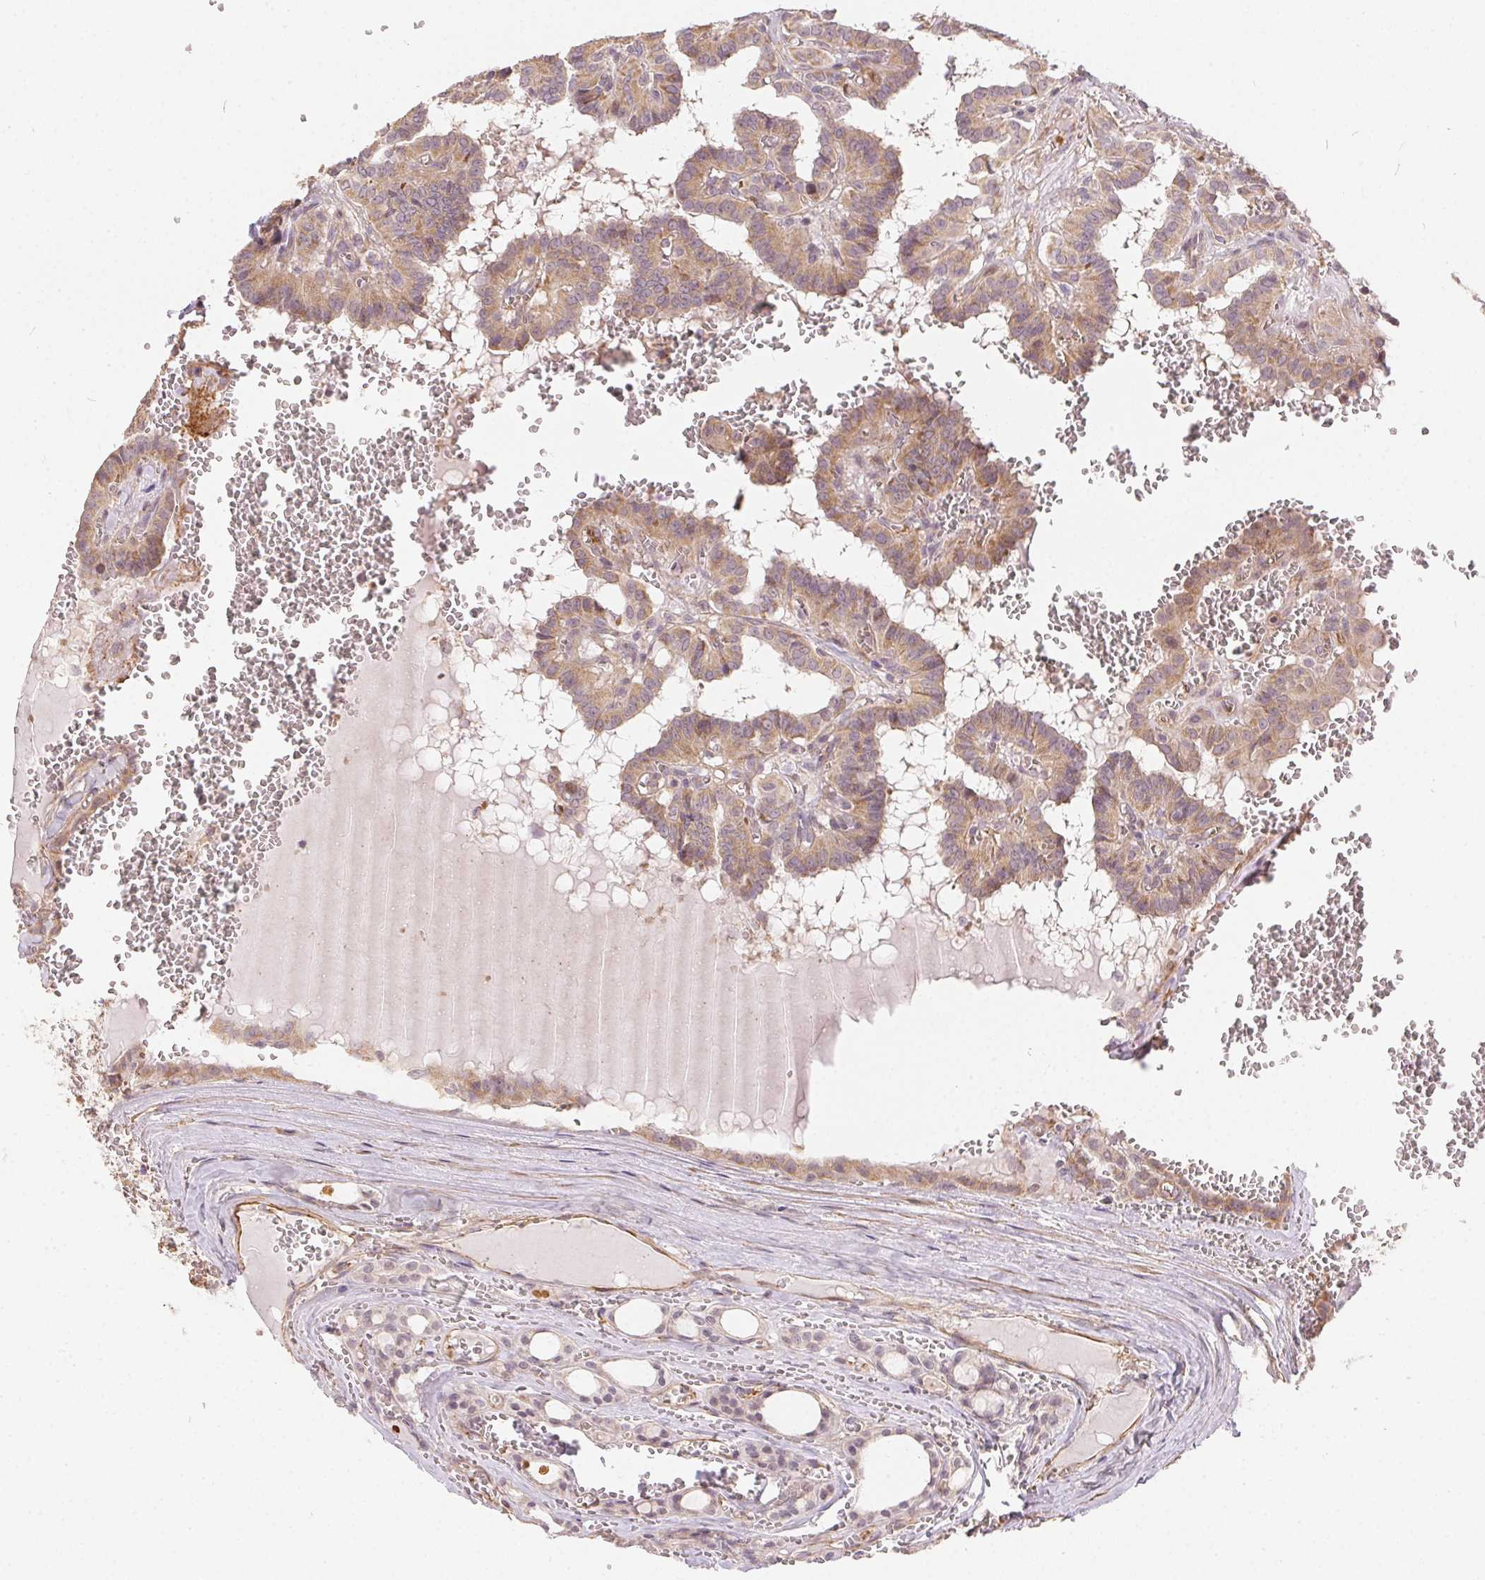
{"staining": {"intensity": "weak", "quantity": ">75%", "location": "cytoplasmic/membranous"}, "tissue": "thyroid cancer", "cell_type": "Tumor cells", "image_type": "cancer", "snomed": [{"axis": "morphology", "description": "Papillary adenocarcinoma, NOS"}, {"axis": "topography", "description": "Thyroid gland"}], "caption": "Protein staining exhibits weak cytoplasmic/membranous positivity in approximately >75% of tumor cells in papillary adenocarcinoma (thyroid).", "gene": "REV3L", "patient": {"sex": "female", "age": 21}}